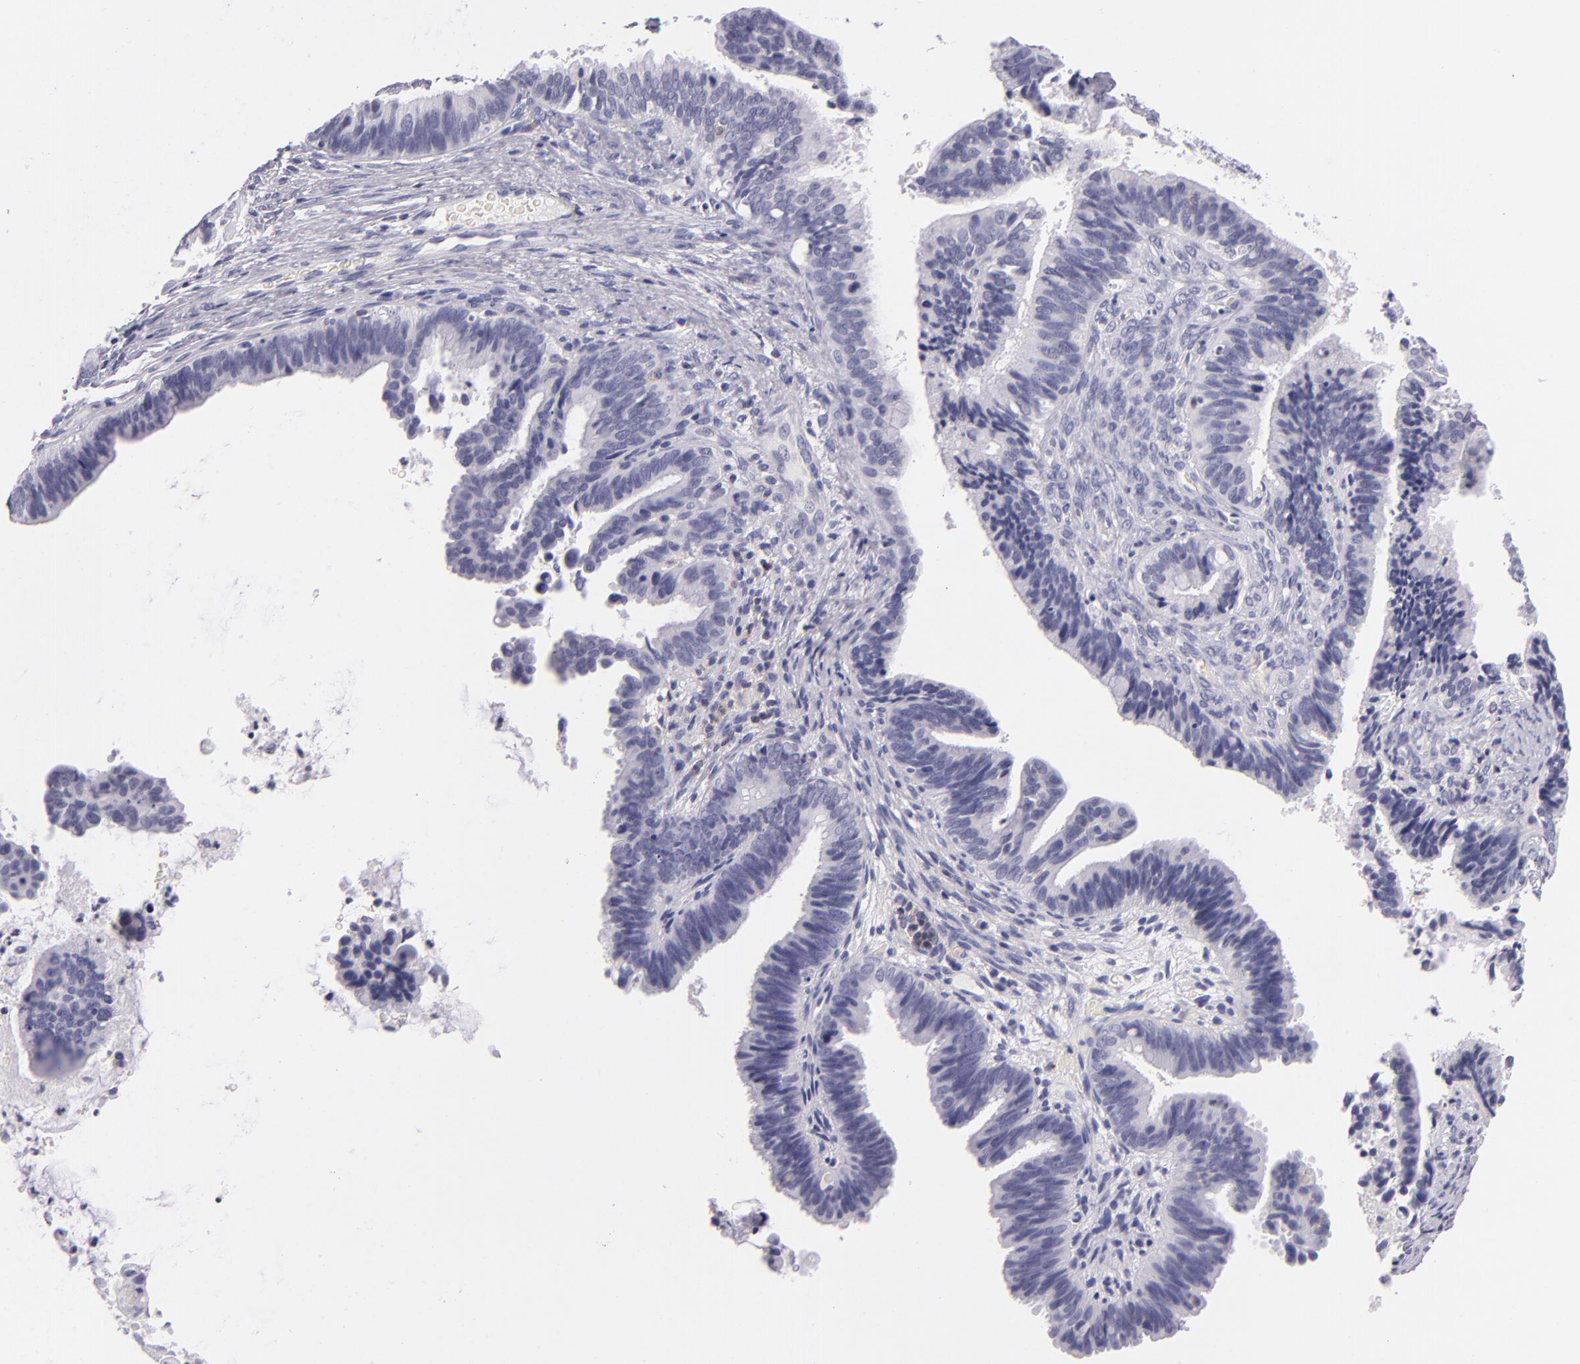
{"staining": {"intensity": "negative", "quantity": "none", "location": "none"}, "tissue": "cervical cancer", "cell_type": "Tumor cells", "image_type": "cancer", "snomed": [{"axis": "morphology", "description": "Adenocarcinoma, NOS"}, {"axis": "topography", "description": "Cervix"}], "caption": "This is a histopathology image of immunohistochemistry (IHC) staining of cervical cancer (adenocarcinoma), which shows no positivity in tumor cells.", "gene": "CD48", "patient": {"sex": "female", "age": 47}}